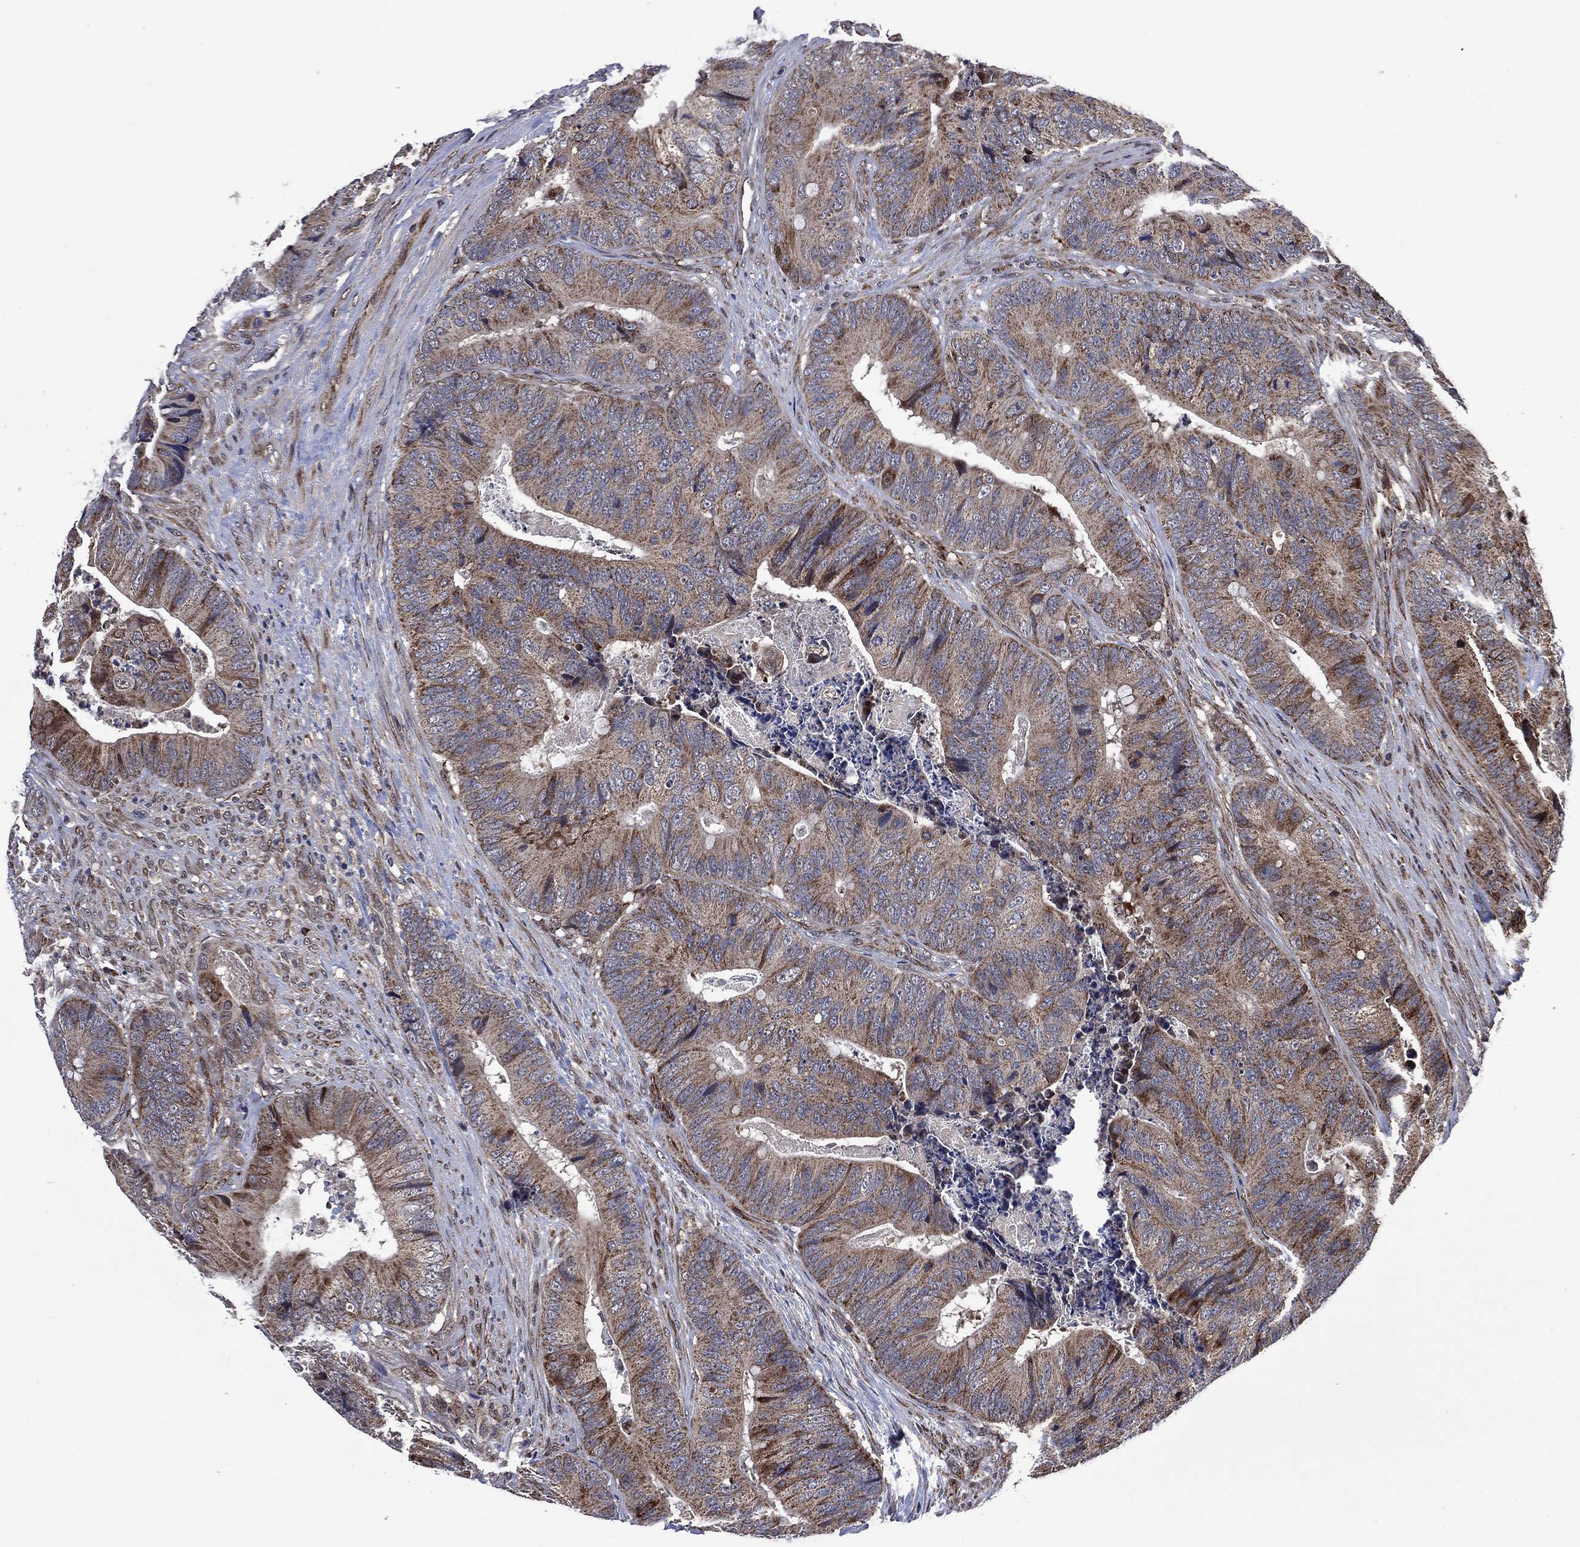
{"staining": {"intensity": "weak", "quantity": ">75%", "location": "cytoplasmic/membranous"}, "tissue": "colorectal cancer", "cell_type": "Tumor cells", "image_type": "cancer", "snomed": [{"axis": "morphology", "description": "Adenocarcinoma, NOS"}, {"axis": "topography", "description": "Colon"}], "caption": "High-power microscopy captured an IHC image of adenocarcinoma (colorectal), revealing weak cytoplasmic/membranous positivity in approximately >75% of tumor cells.", "gene": "HTD2", "patient": {"sex": "male", "age": 84}}